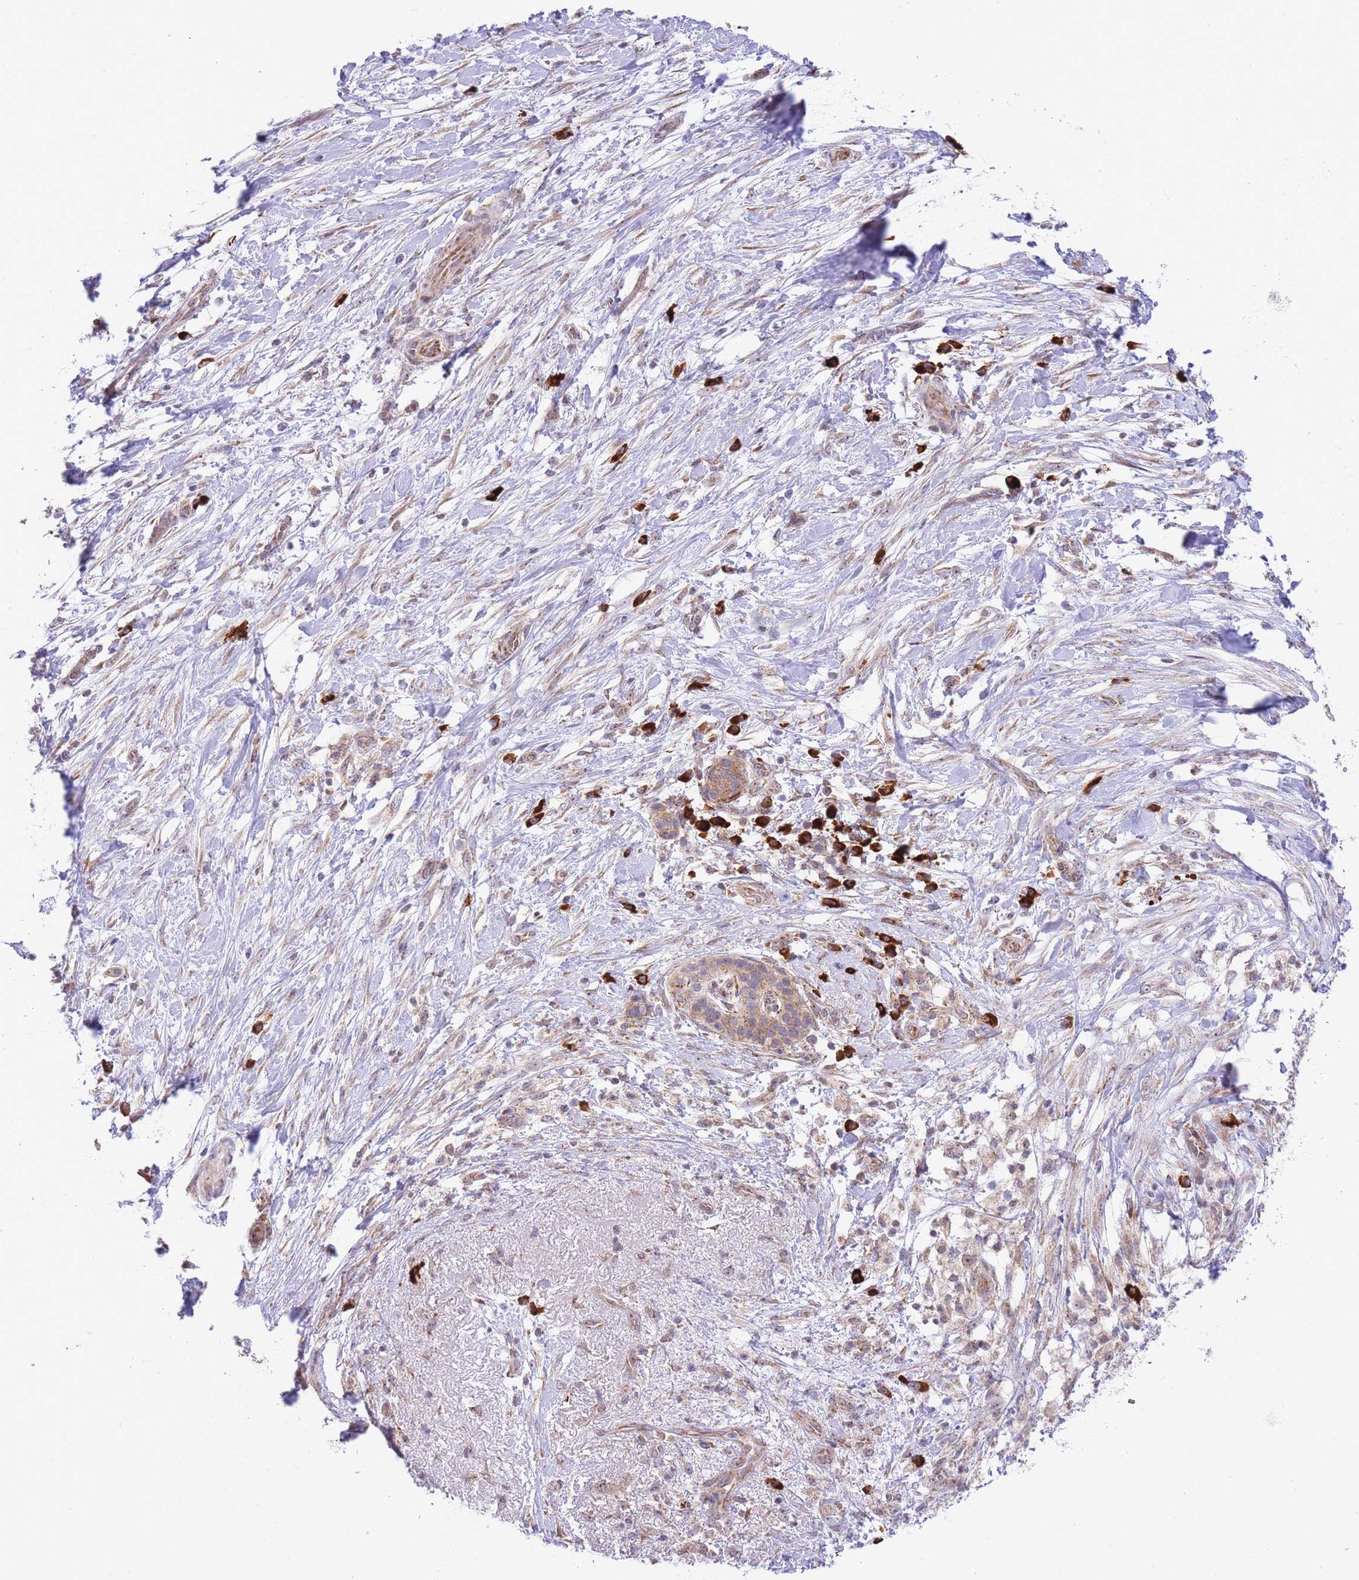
{"staining": {"intensity": "moderate", "quantity": ">75%", "location": "cytoplasmic/membranous"}, "tissue": "pancreatic cancer", "cell_type": "Tumor cells", "image_type": "cancer", "snomed": [{"axis": "morphology", "description": "Adenocarcinoma, NOS"}, {"axis": "topography", "description": "Pancreas"}], "caption": "Moderate cytoplasmic/membranous staining is seen in approximately >75% of tumor cells in pancreatic cancer (adenocarcinoma).", "gene": "EXOSC8", "patient": {"sex": "female", "age": 72}}